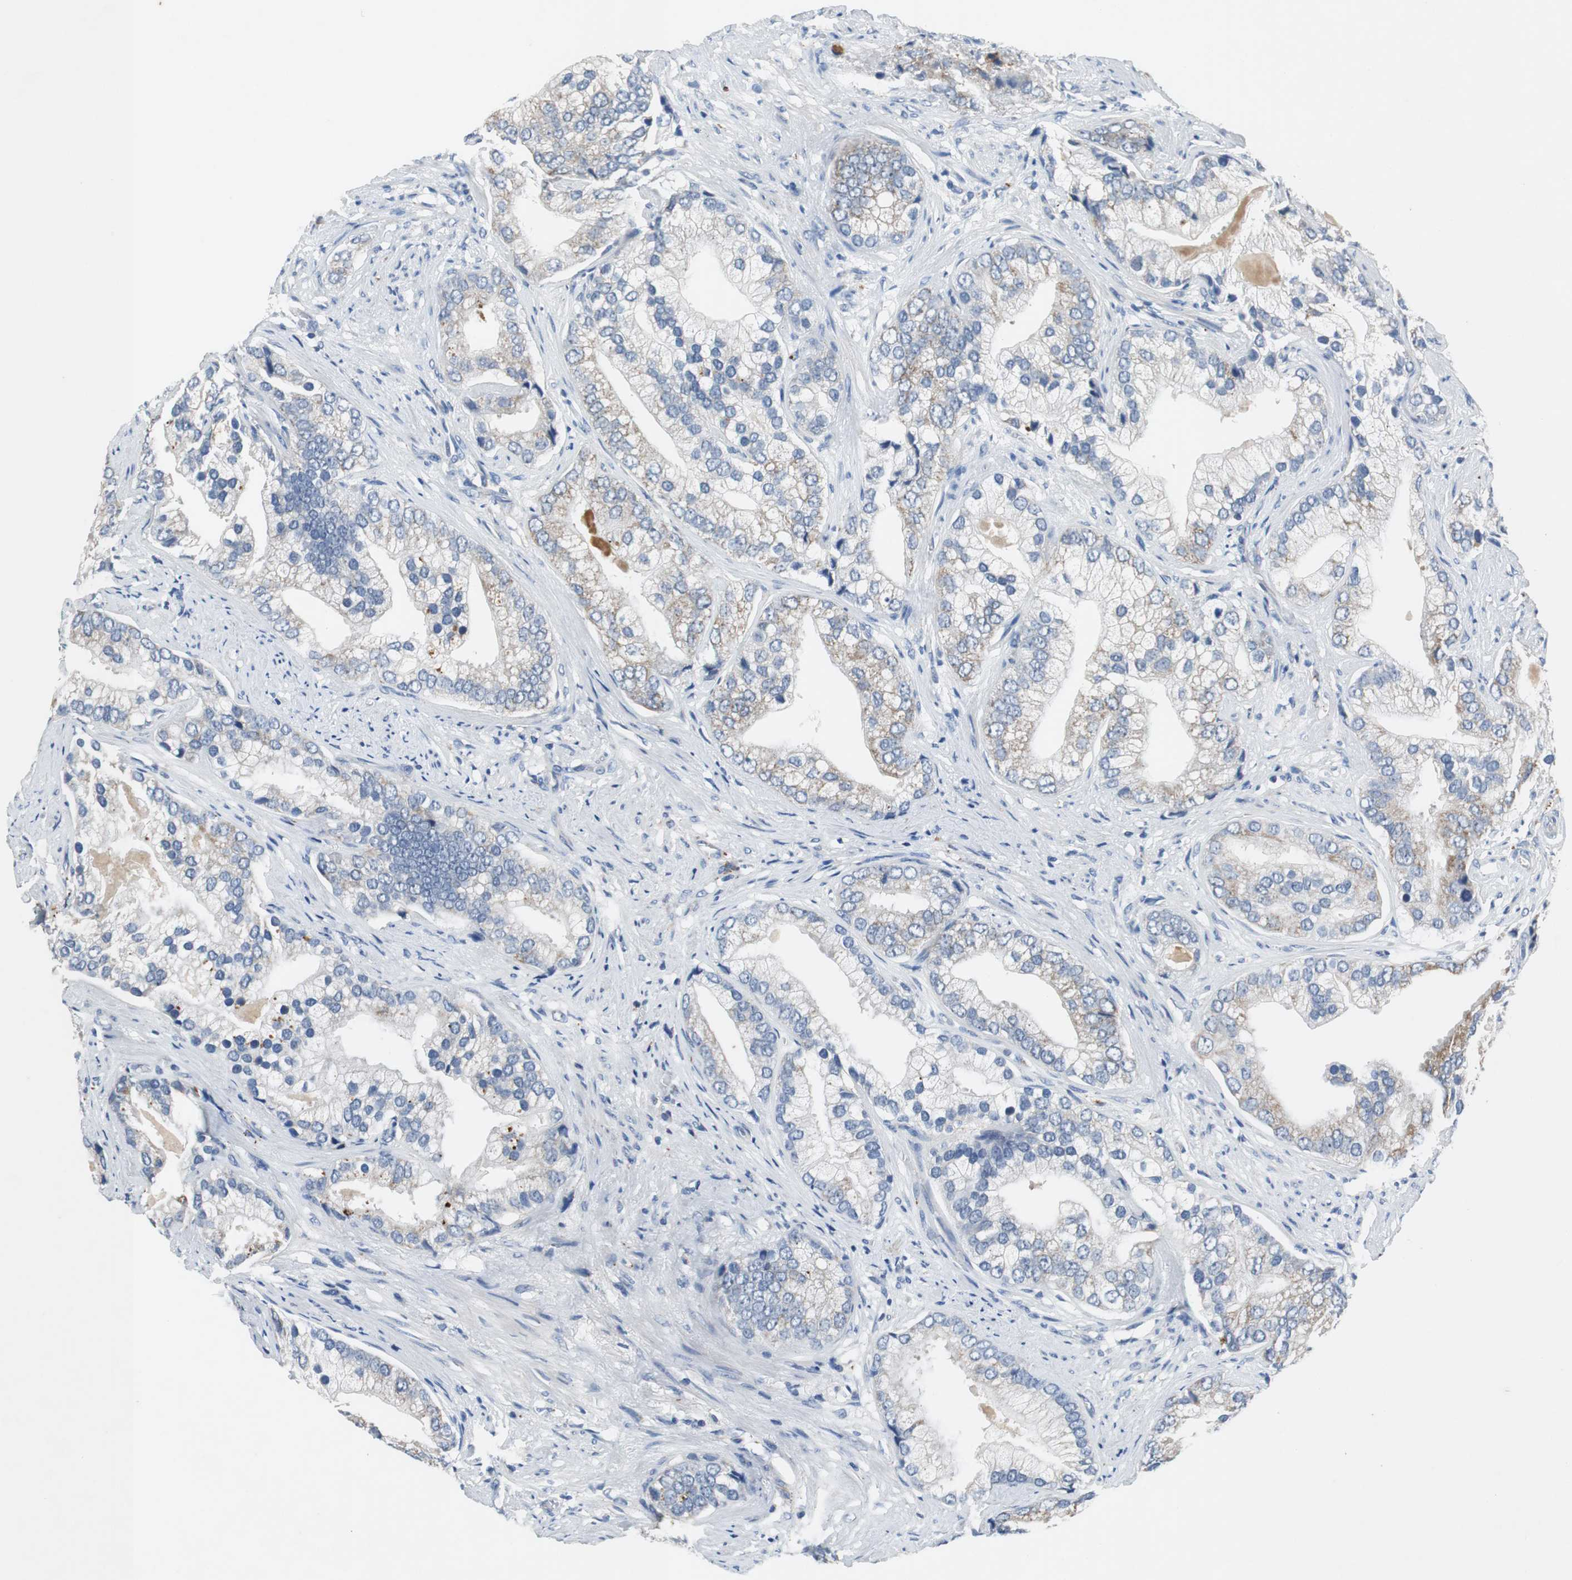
{"staining": {"intensity": "weak", "quantity": "<25%", "location": "cytoplasmic/membranous"}, "tissue": "prostate cancer", "cell_type": "Tumor cells", "image_type": "cancer", "snomed": [{"axis": "morphology", "description": "Adenocarcinoma, Low grade"}, {"axis": "topography", "description": "Prostate"}], "caption": "Adenocarcinoma (low-grade) (prostate) was stained to show a protein in brown. There is no significant staining in tumor cells.", "gene": "NLGN1", "patient": {"sex": "male", "age": 71}}